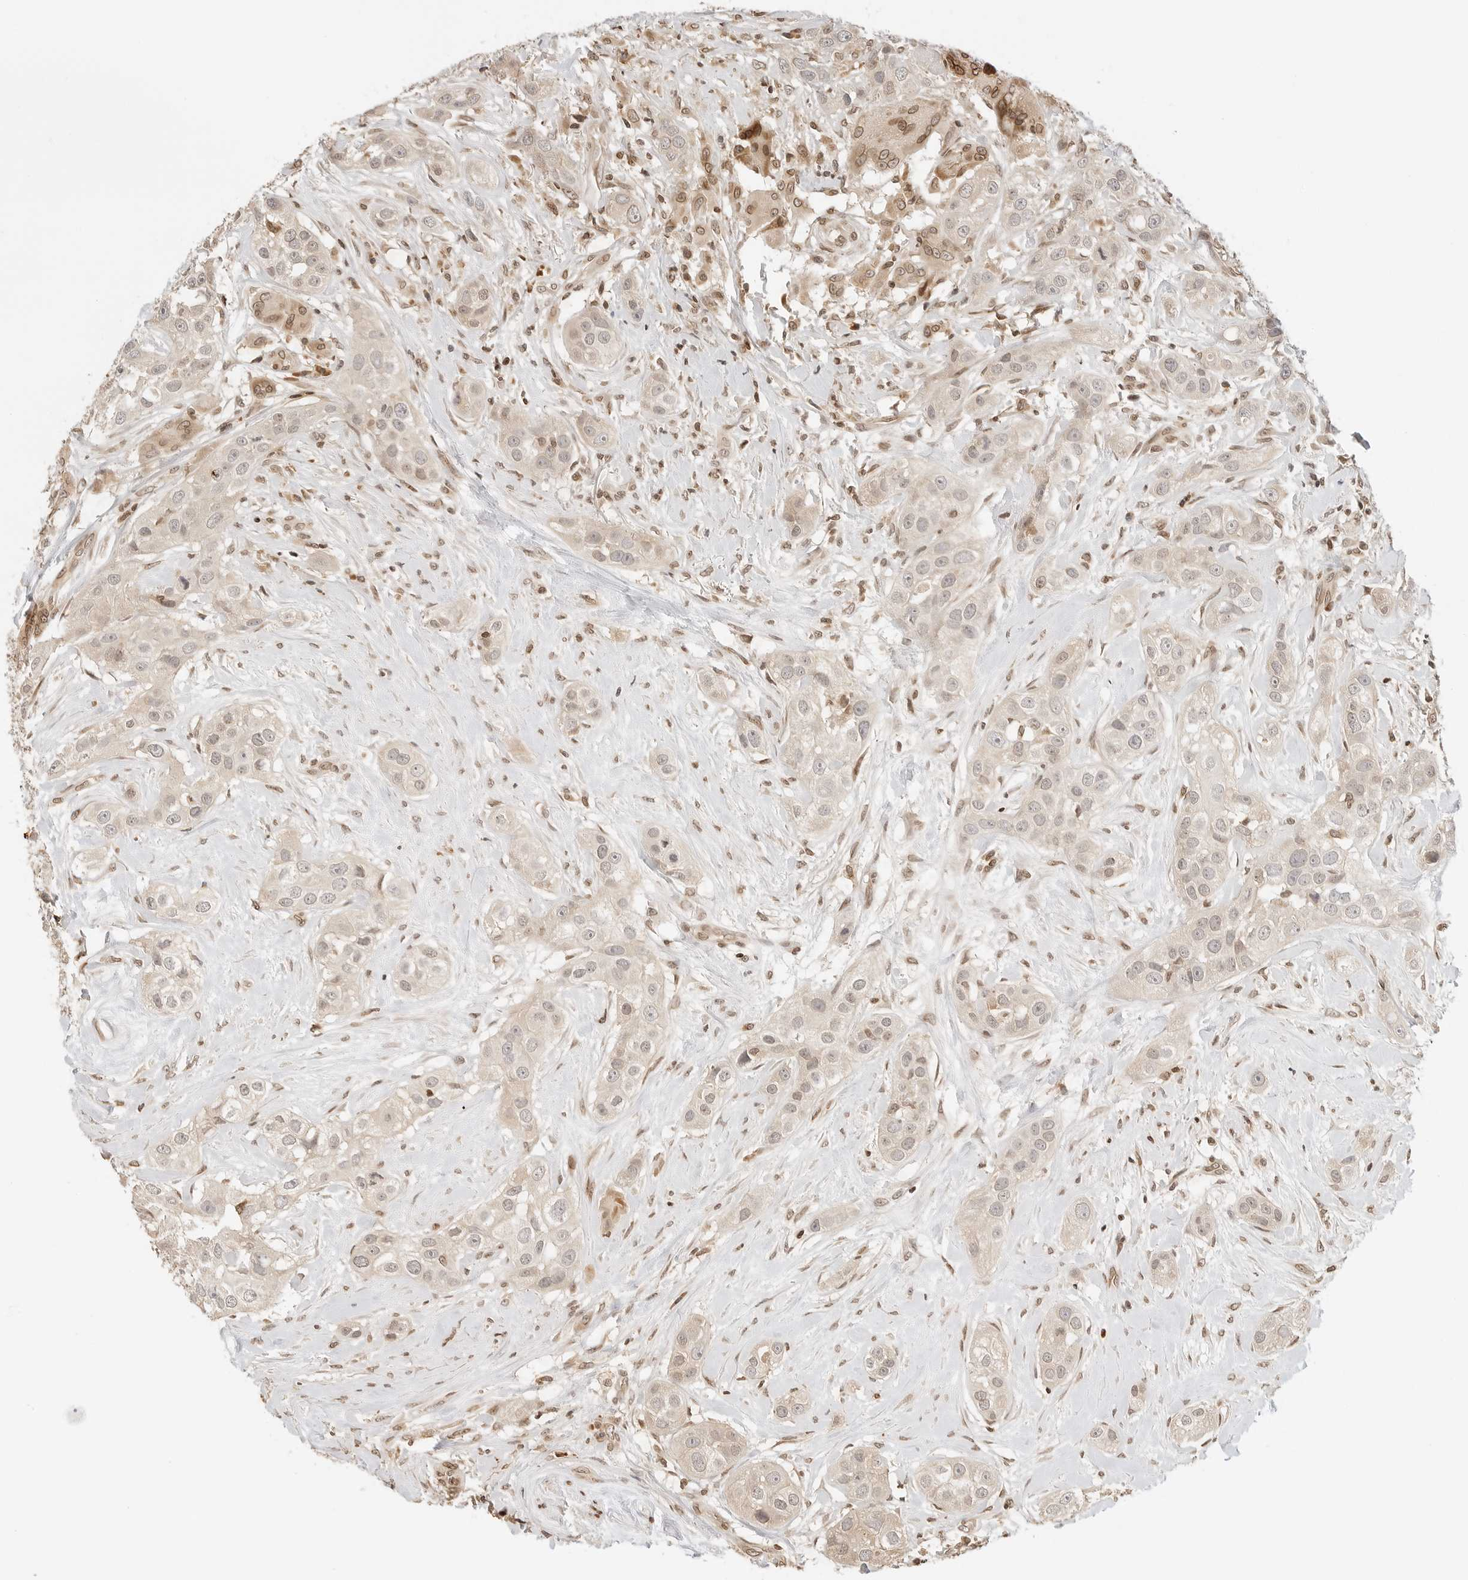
{"staining": {"intensity": "moderate", "quantity": "<25%", "location": "cytoplasmic/membranous,nuclear"}, "tissue": "head and neck cancer", "cell_type": "Tumor cells", "image_type": "cancer", "snomed": [{"axis": "morphology", "description": "Normal tissue, NOS"}, {"axis": "morphology", "description": "Squamous cell carcinoma, NOS"}, {"axis": "topography", "description": "Skeletal muscle"}, {"axis": "topography", "description": "Head-Neck"}], "caption": "Immunohistochemistry (IHC) of head and neck cancer (squamous cell carcinoma) shows low levels of moderate cytoplasmic/membranous and nuclear staining in approximately <25% of tumor cells.", "gene": "POLH", "patient": {"sex": "male", "age": 51}}